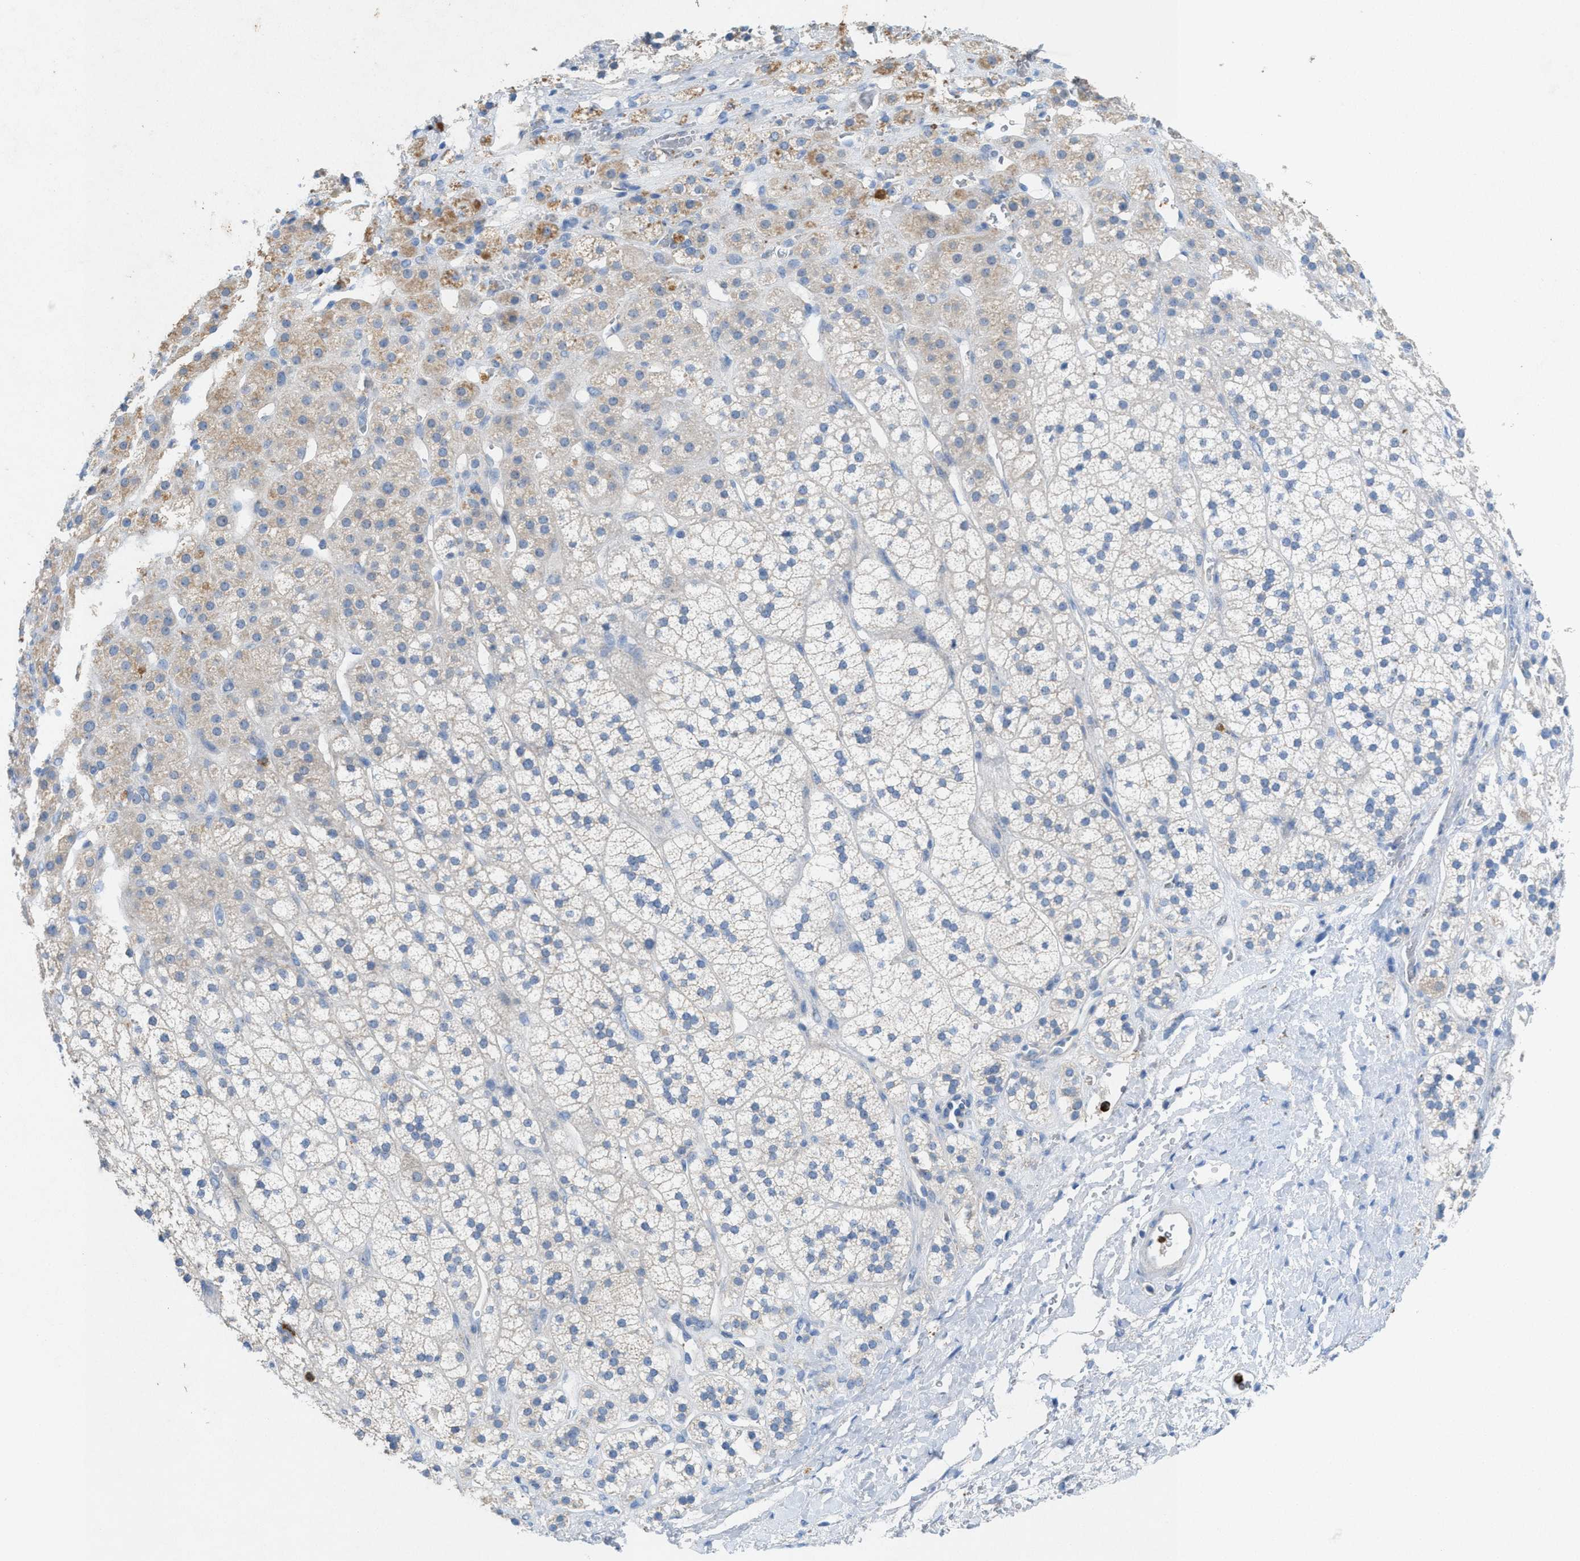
{"staining": {"intensity": "moderate", "quantity": "<25%", "location": "cytoplasmic/membranous"}, "tissue": "adrenal gland", "cell_type": "Glandular cells", "image_type": "normal", "snomed": [{"axis": "morphology", "description": "Normal tissue, NOS"}, {"axis": "topography", "description": "Adrenal gland"}], "caption": "Immunohistochemical staining of normal adrenal gland exhibits moderate cytoplasmic/membranous protein staining in approximately <25% of glandular cells. Nuclei are stained in blue.", "gene": "CKLF", "patient": {"sex": "male", "age": 56}}